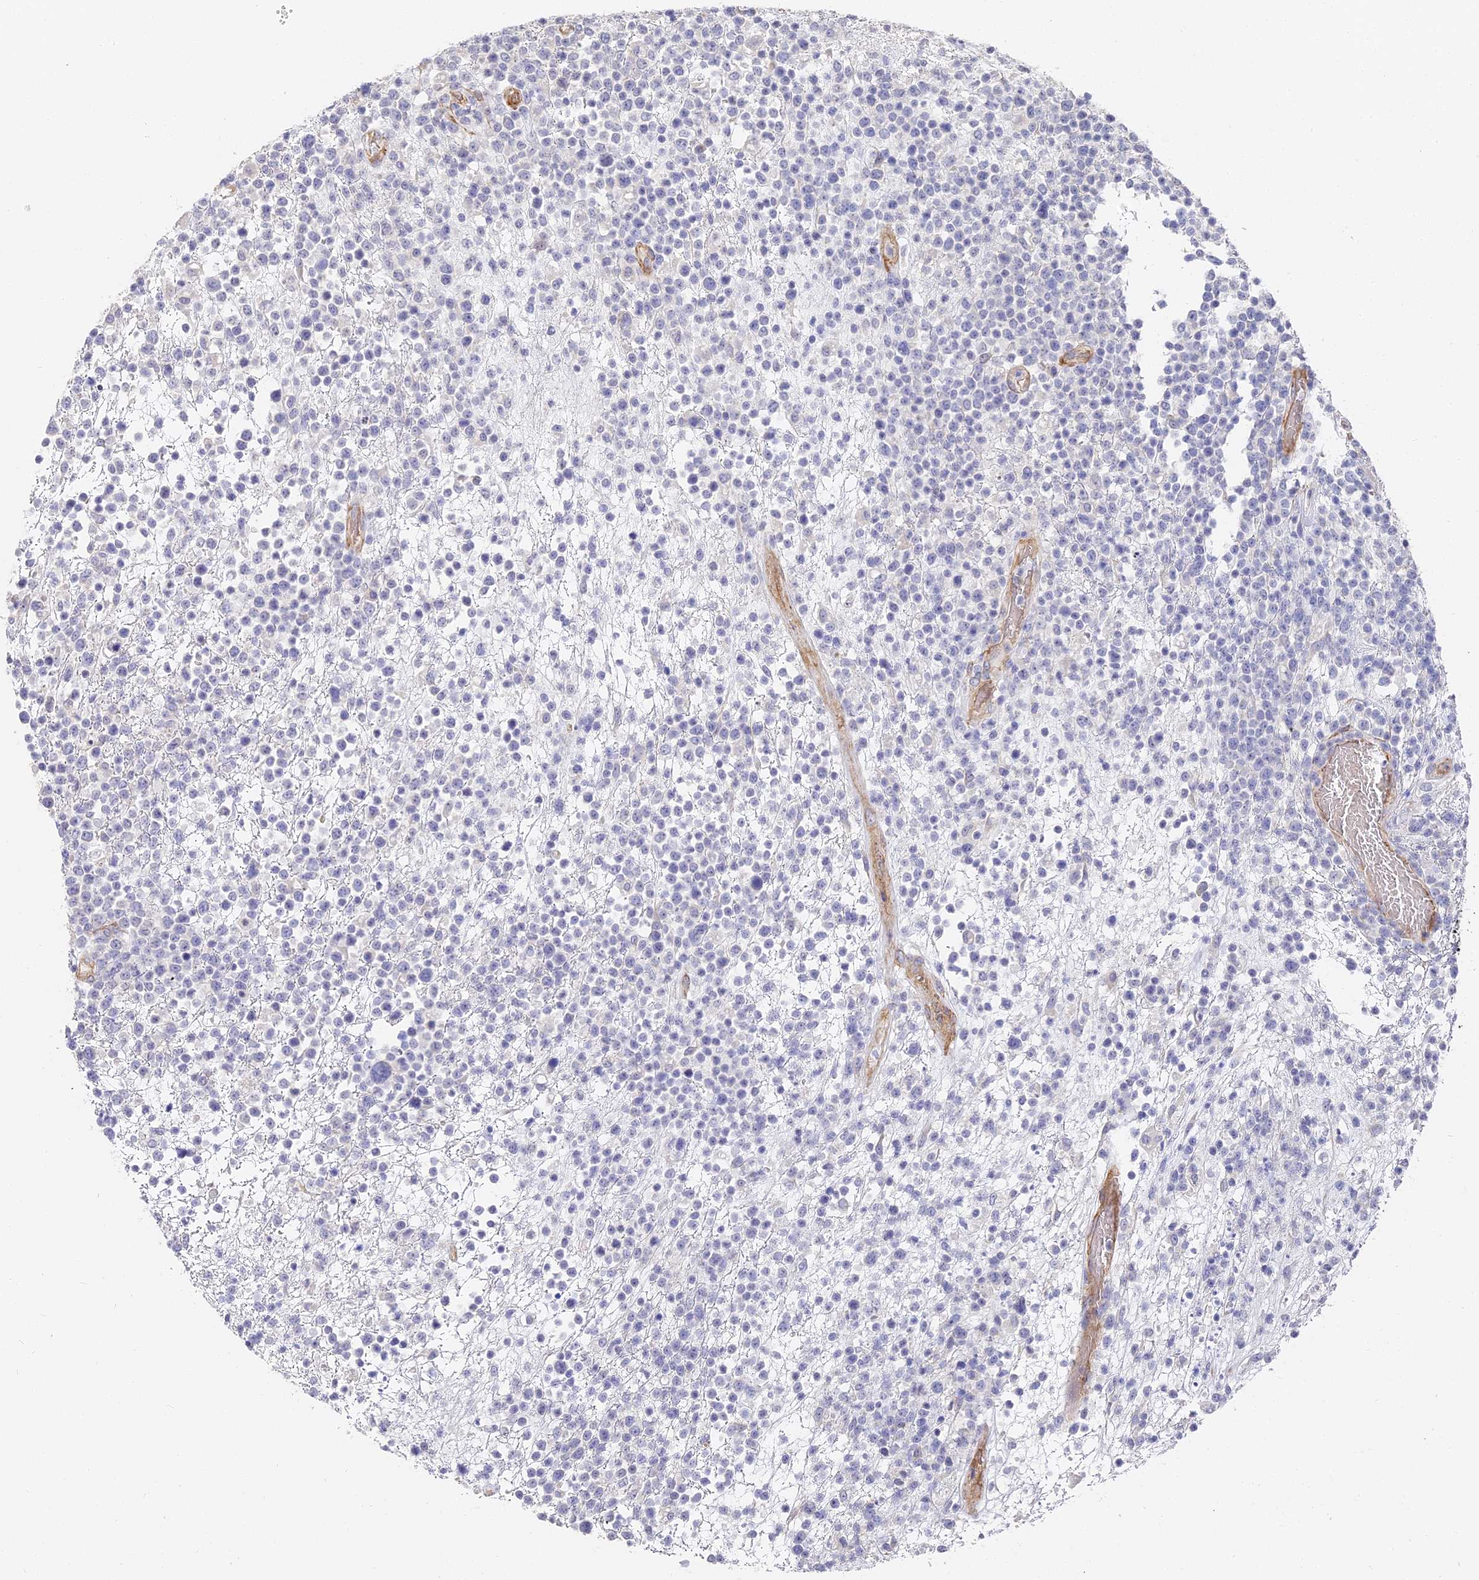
{"staining": {"intensity": "negative", "quantity": "none", "location": "none"}, "tissue": "lymphoma", "cell_type": "Tumor cells", "image_type": "cancer", "snomed": [{"axis": "morphology", "description": "Malignant lymphoma, non-Hodgkin's type, High grade"}, {"axis": "topography", "description": "Colon"}], "caption": "Lymphoma was stained to show a protein in brown. There is no significant positivity in tumor cells. (DAB (3,3'-diaminobenzidine) immunohistochemistry (IHC) visualized using brightfield microscopy, high magnification).", "gene": "CCDC30", "patient": {"sex": "female", "age": 53}}